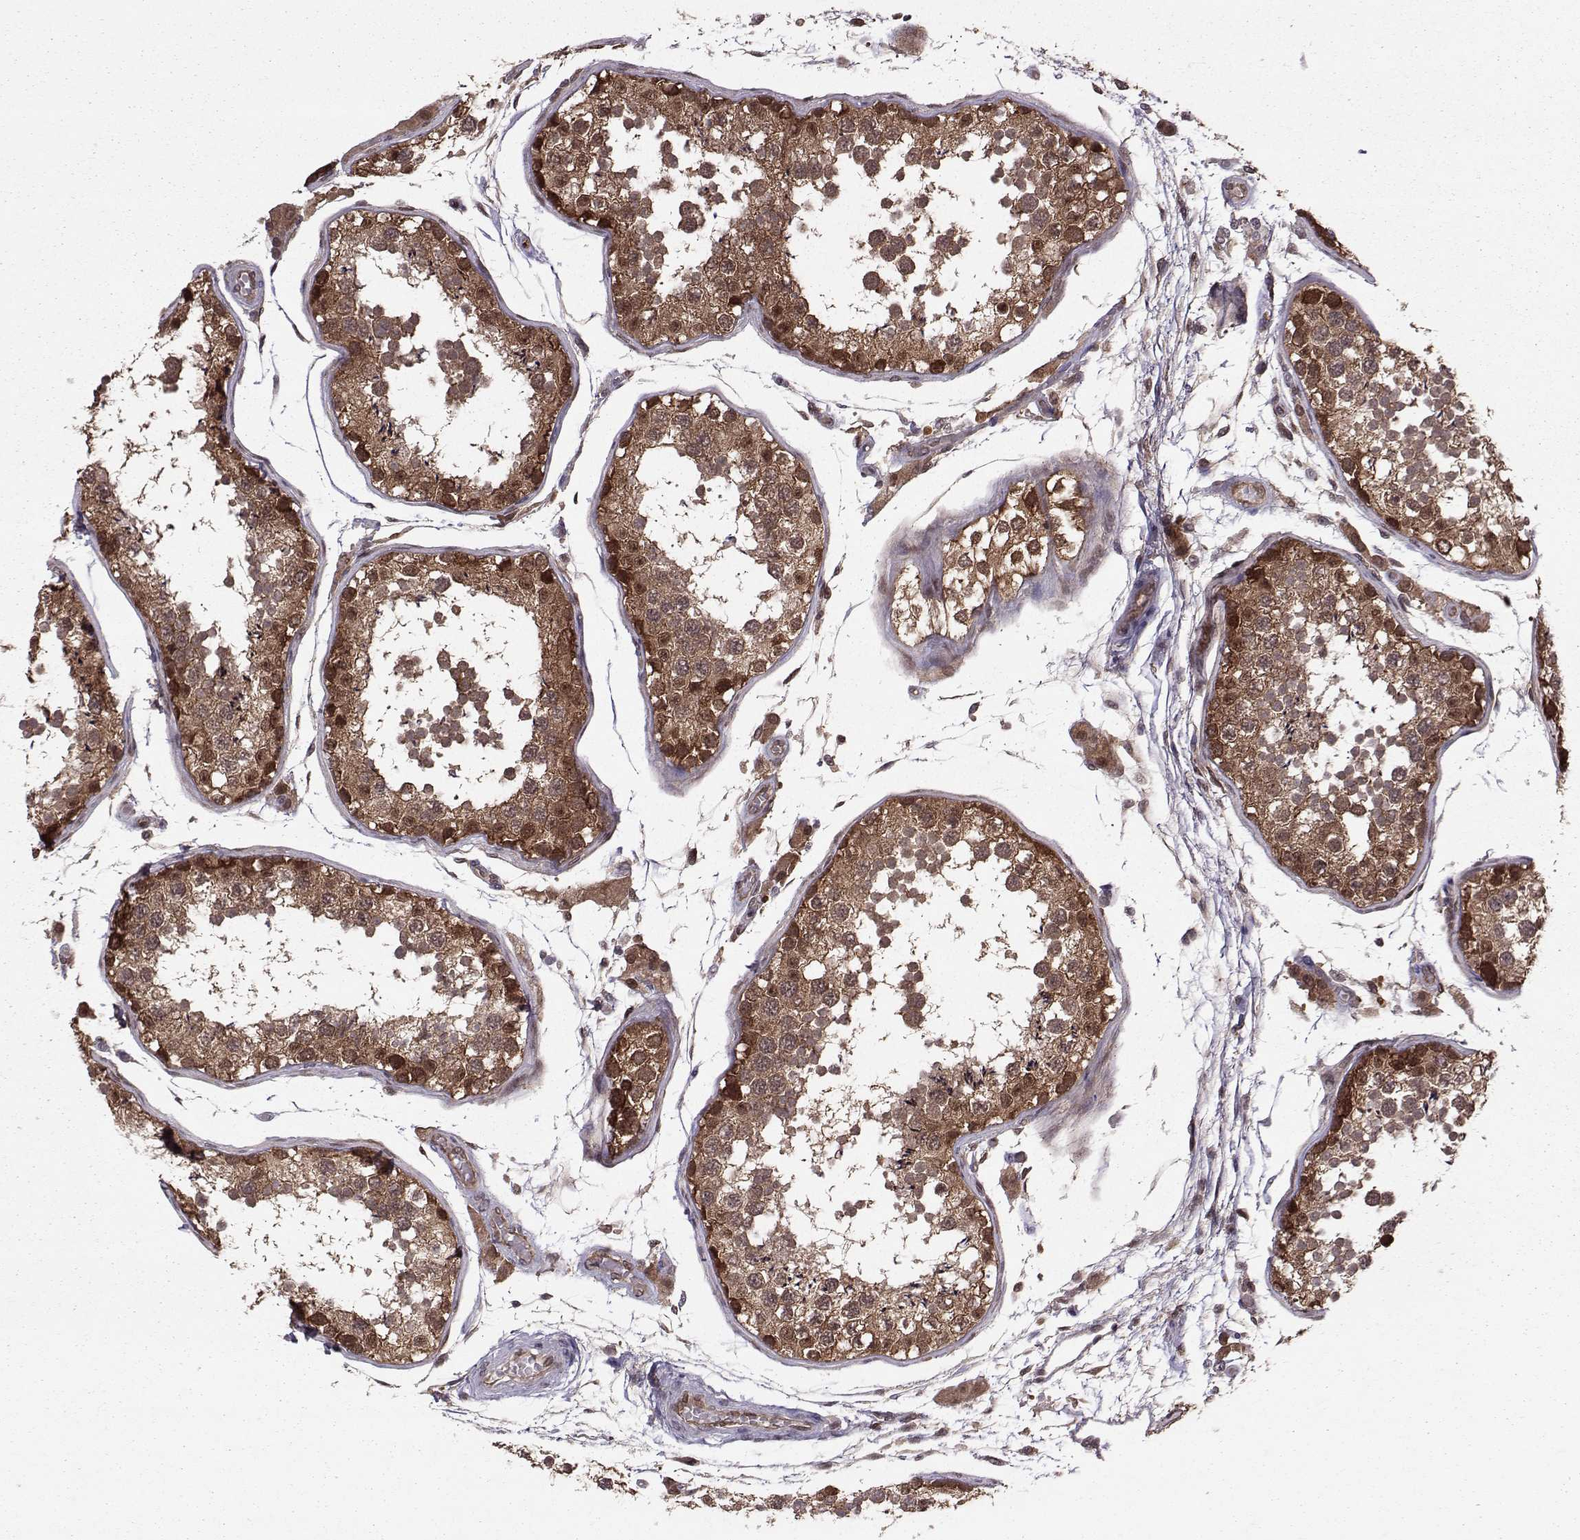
{"staining": {"intensity": "strong", "quantity": "<25%", "location": "cytoplasmic/membranous,nuclear"}, "tissue": "testis", "cell_type": "Cells in seminiferous ducts", "image_type": "normal", "snomed": [{"axis": "morphology", "description": "Normal tissue, NOS"}, {"axis": "topography", "description": "Testis"}], "caption": "Immunohistochemistry (IHC) micrograph of normal human testis stained for a protein (brown), which shows medium levels of strong cytoplasmic/membranous,nuclear staining in approximately <25% of cells in seminiferous ducts.", "gene": "PPP2R2A", "patient": {"sex": "male", "age": 29}}